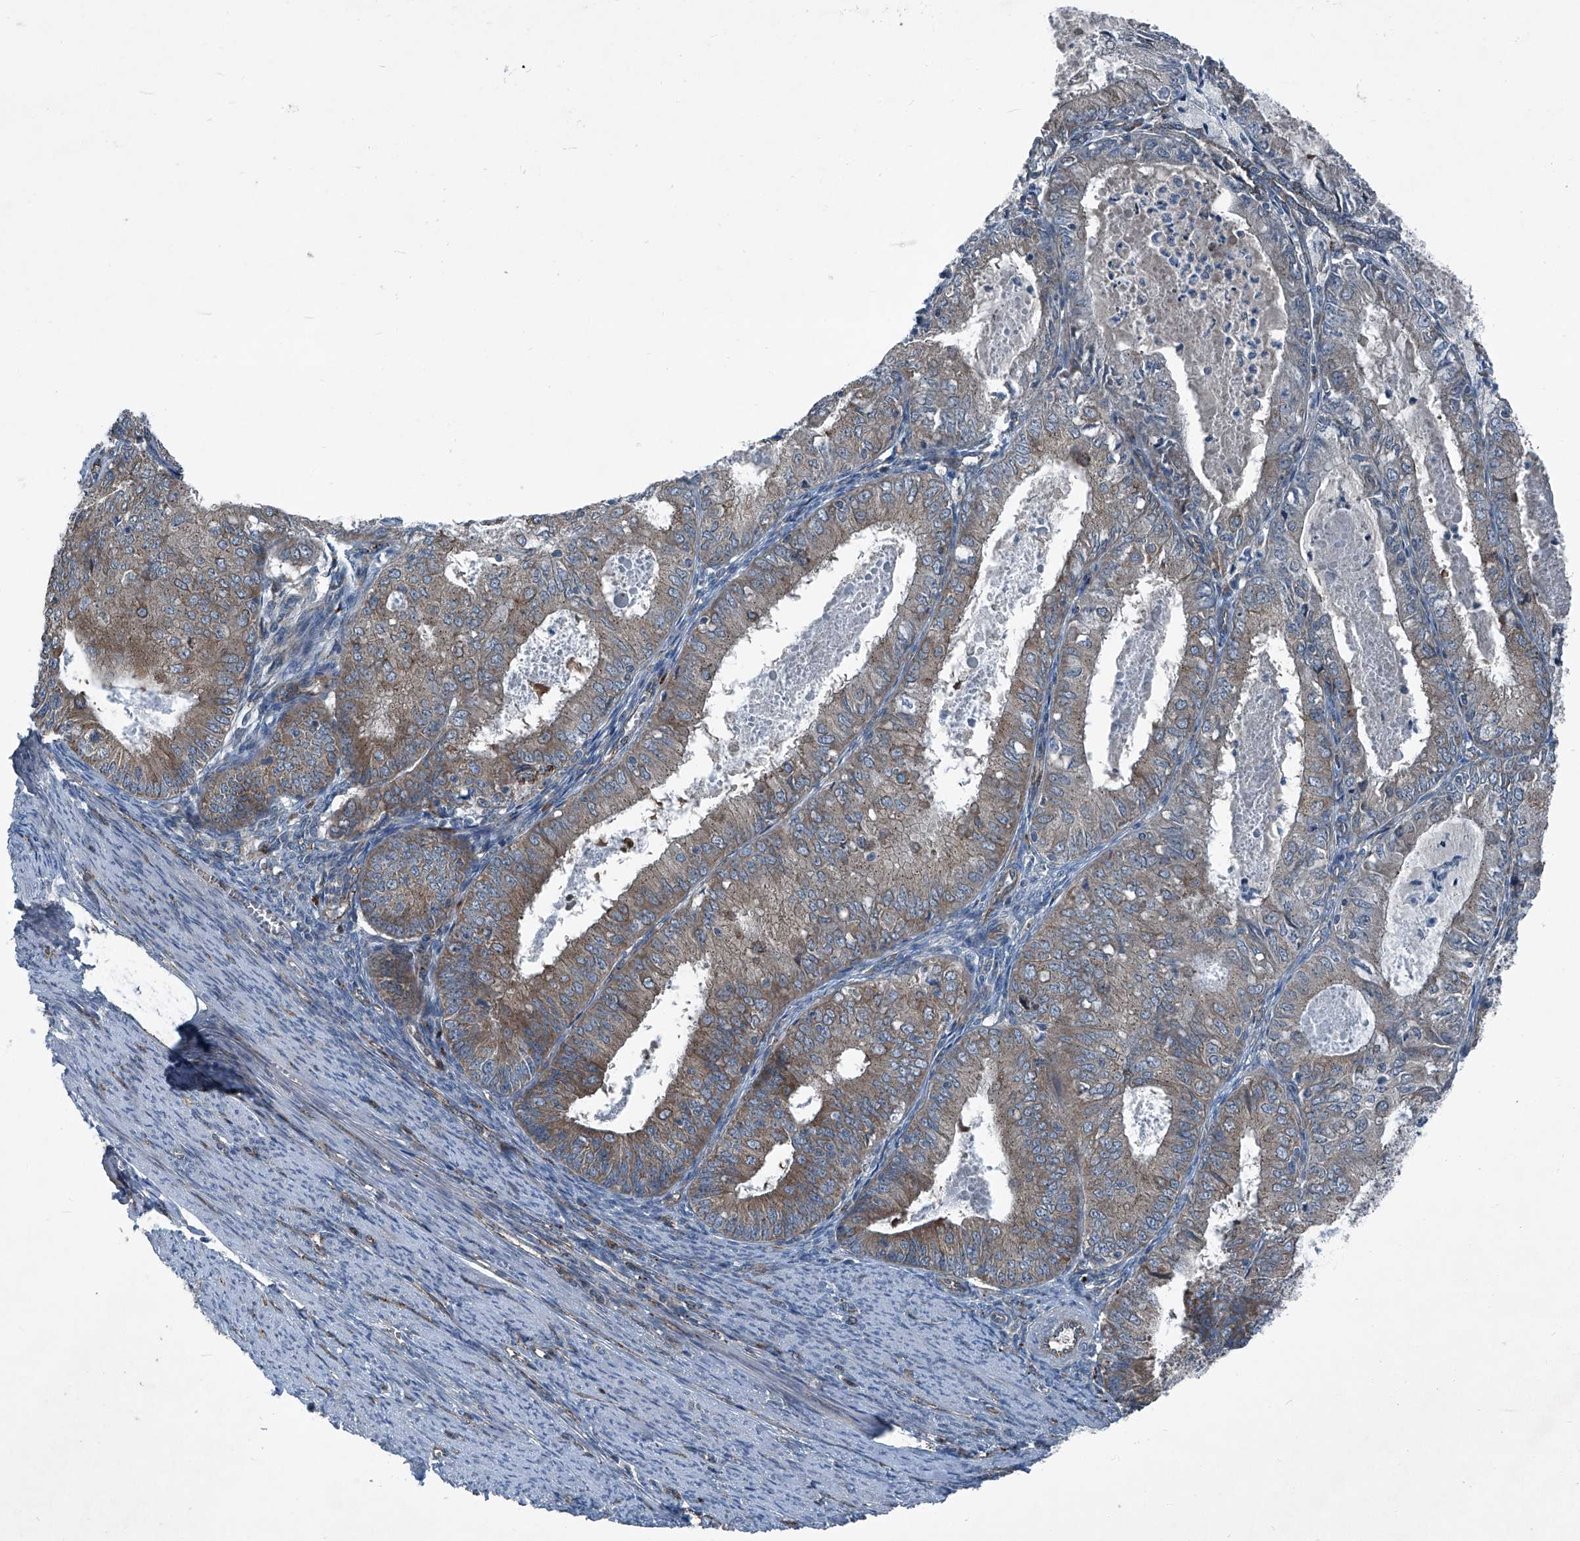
{"staining": {"intensity": "weak", "quantity": "25%-75%", "location": "cytoplasmic/membranous"}, "tissue": "endometrial cancer", "cell_type": "Tumor cells", "image_type": "cancer", "snomed": [{"axis": "morphology", "description": "Adenocarcinoma, NOS"}, {"axis": "topography", "description": "Endometrium"}], "caption": "Brown immunohistochemical staining in endometrial cancer (adenocarcinoma) shows weak cytoplasmic/membranous expression in approximately 25%-75% of tumor cells. The staining is performed using DAB (3,3'-diaminobenzidine) brown chromogen to label protein expression. The nuclei are counter-stained blue using hematoxylin.", "gene": "SENP2", "patient": {"sex": "female", "age": 57}}